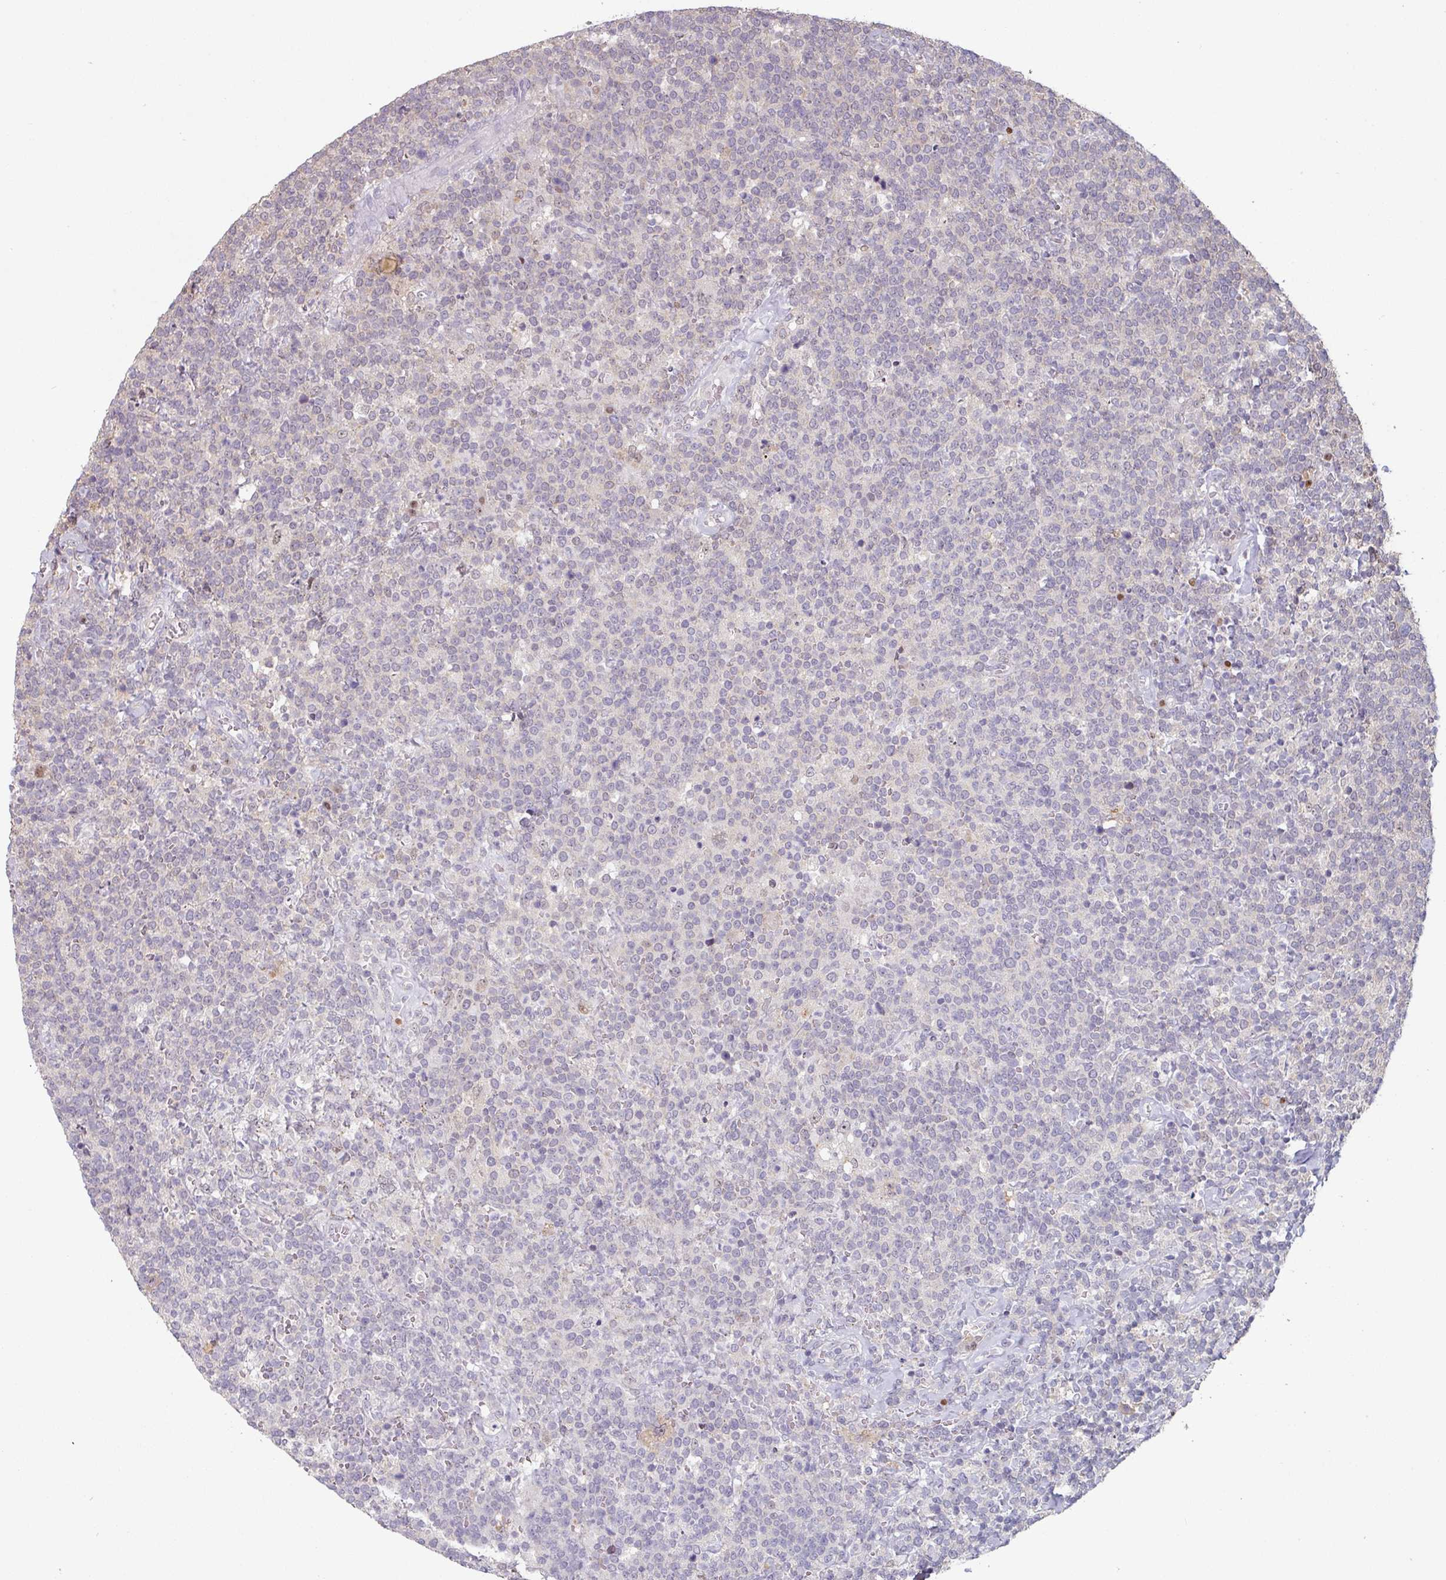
{"staining": {"intensity": "negative", "quantity": "none", "location": "none"}, "tissue": "lymphoma", "cell_type": "Tumor cells", "image_type": "cancer", "snomed": [{"axis": "morphology", "description": "Malignant lymphoma, non-Hodgkin's type, High grade"}, {"axis": "topography", "description": "Lymph node"}], "caption": "There is no significant positivity in tumor cells of lymphoma. (DAB IHC with hematoxylin counter stain).", "gene": "ZBTB6", "patient": {"sex": "male", "age": 61}}